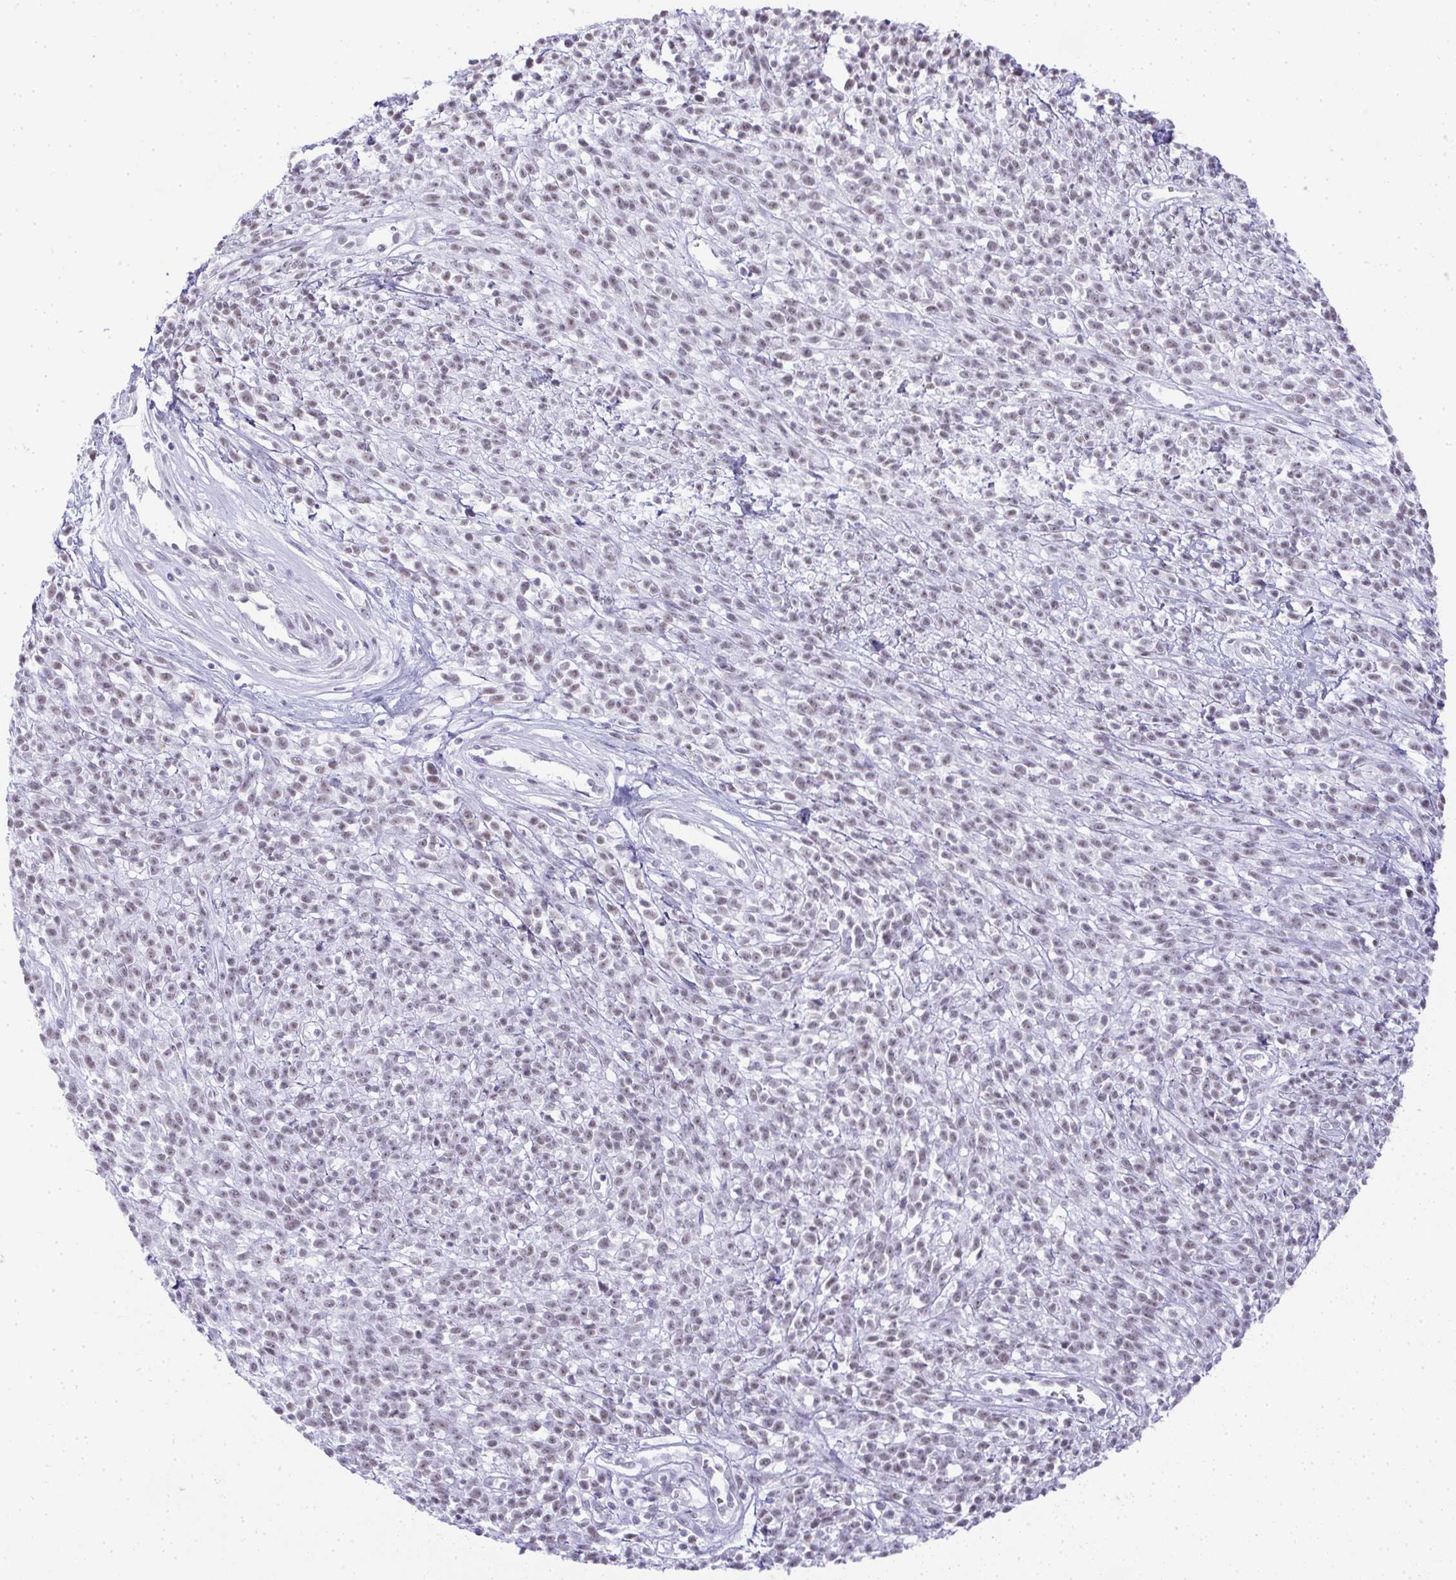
{"staining": {"intensity": "weak", "quantity": "25%-75%", "location": "nuclear"}, "tissue": "melanoma", "cell_type": "Tumor cells", "image_type": "cancer", "snomed": [{"axis": "morphology", "description": "Malignant melanoma, NOS"}, {"axis": "topography", "description": "Skin"}, {"axis": "topography", "description": "Skin of trunk"}], "caption": "Melanoma stained for a protein displays weak nuclear positivity in tumor cells.", "gene": "PLA2G1B", "patient": {"sex": "male", "age": 74}}